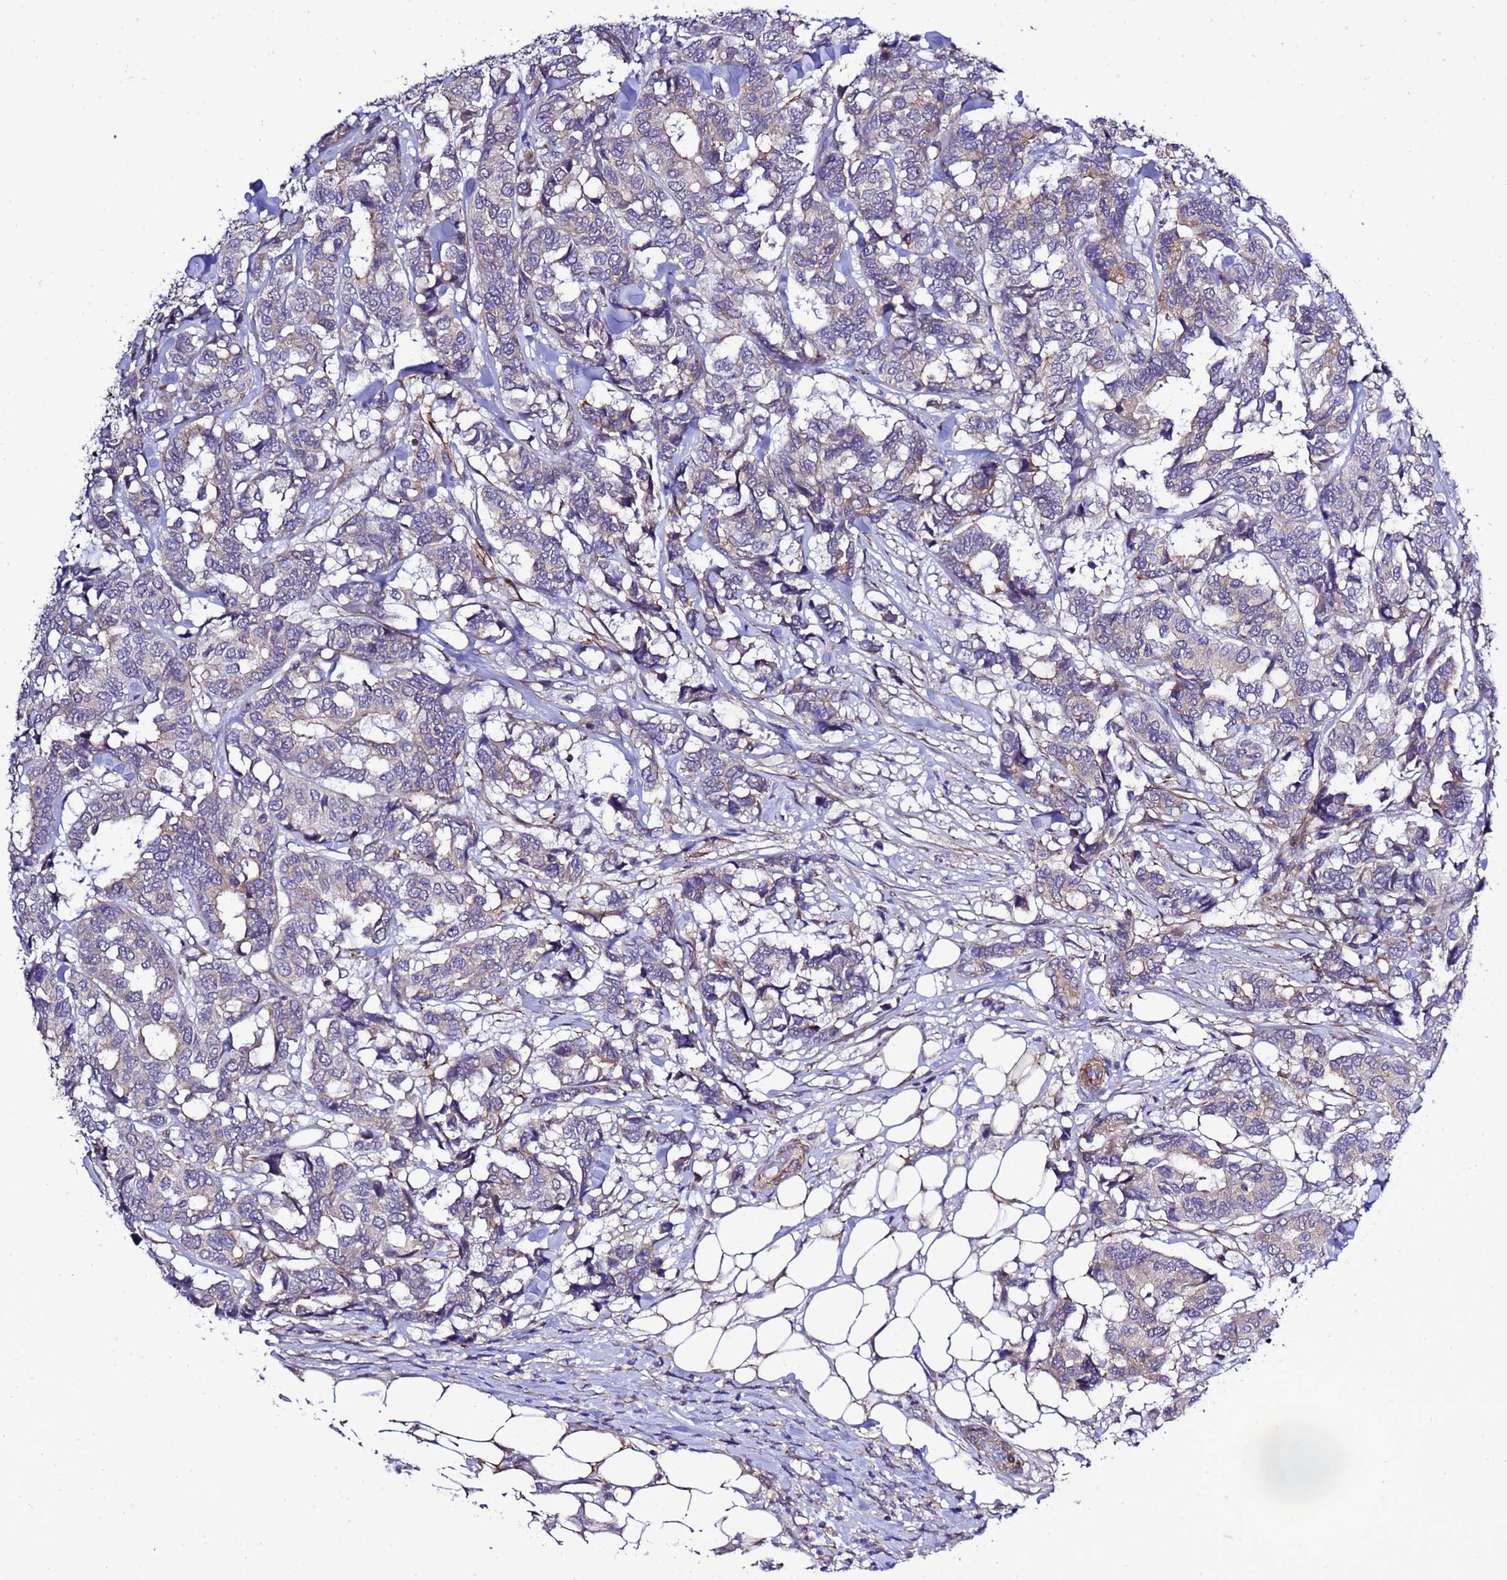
{"staining": {"intensity": "negative", "quantity": "none", "location": "none"}, "tissue": "breast cancer", "cell_type": "Tumor cells", "image_type": "cancer", "snomed": [{"axis": "morphology", "description": "Duct carcinoma"}, {"axis": "topography", "description": "Breast"}], "caption": "High magnification brightfield microscopy of invasive ductal carcinoma (breast) stained with DAB (3,3'-diaminobenzidine) (brown) and counterstained with hematoxylin (blue): tumor cells show no significant staining. The staining is performed using DAB (3,3'-diaminobenzidine) brown chromogen with nuclei counter-stained in using hematoxylin.", "gene": "GZF1", "patient": {"sex": "female", "age": 87}}